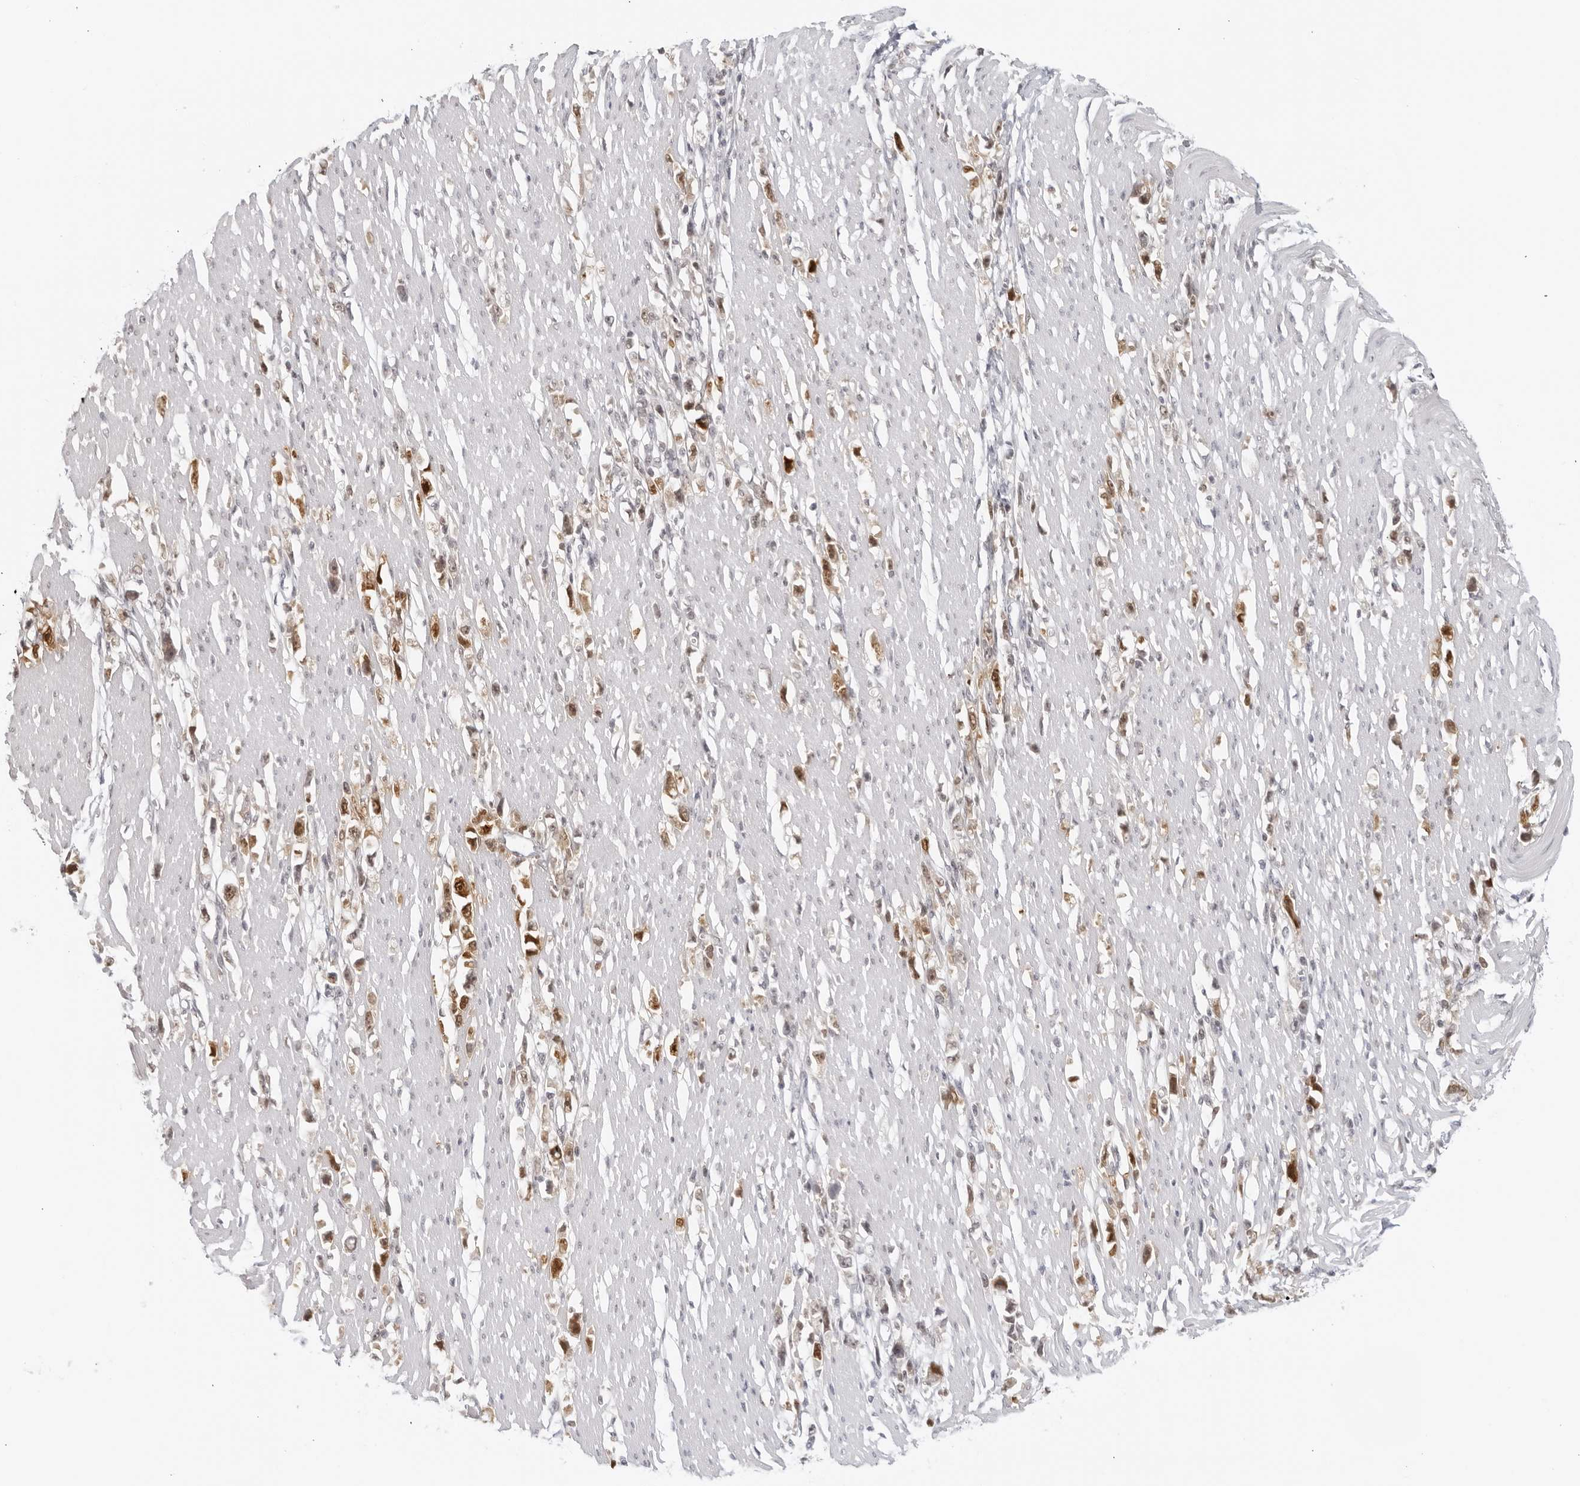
{"staining": {"intensity": "moderate", "quantity": ">75%", "location": "cytoplasmic/membranous,nuclear"}, "tissue": "stomach cancer", "cell_type": "Tumor cells", "image_type": "cancer", "snomed": [{"axis": "morphology", "description": "Adenocarcinoma, NOS"}, {"axis": "topography", "description": "Stomach"}], "caption": "An image of human stomach cancer stained for a protein demonstrates moderate cytoplasmic/membranous and nuclear brown staining in tumor cells.", "gene": "RAB11FIP3", "patient": {"sex": "female", "age": 59}}